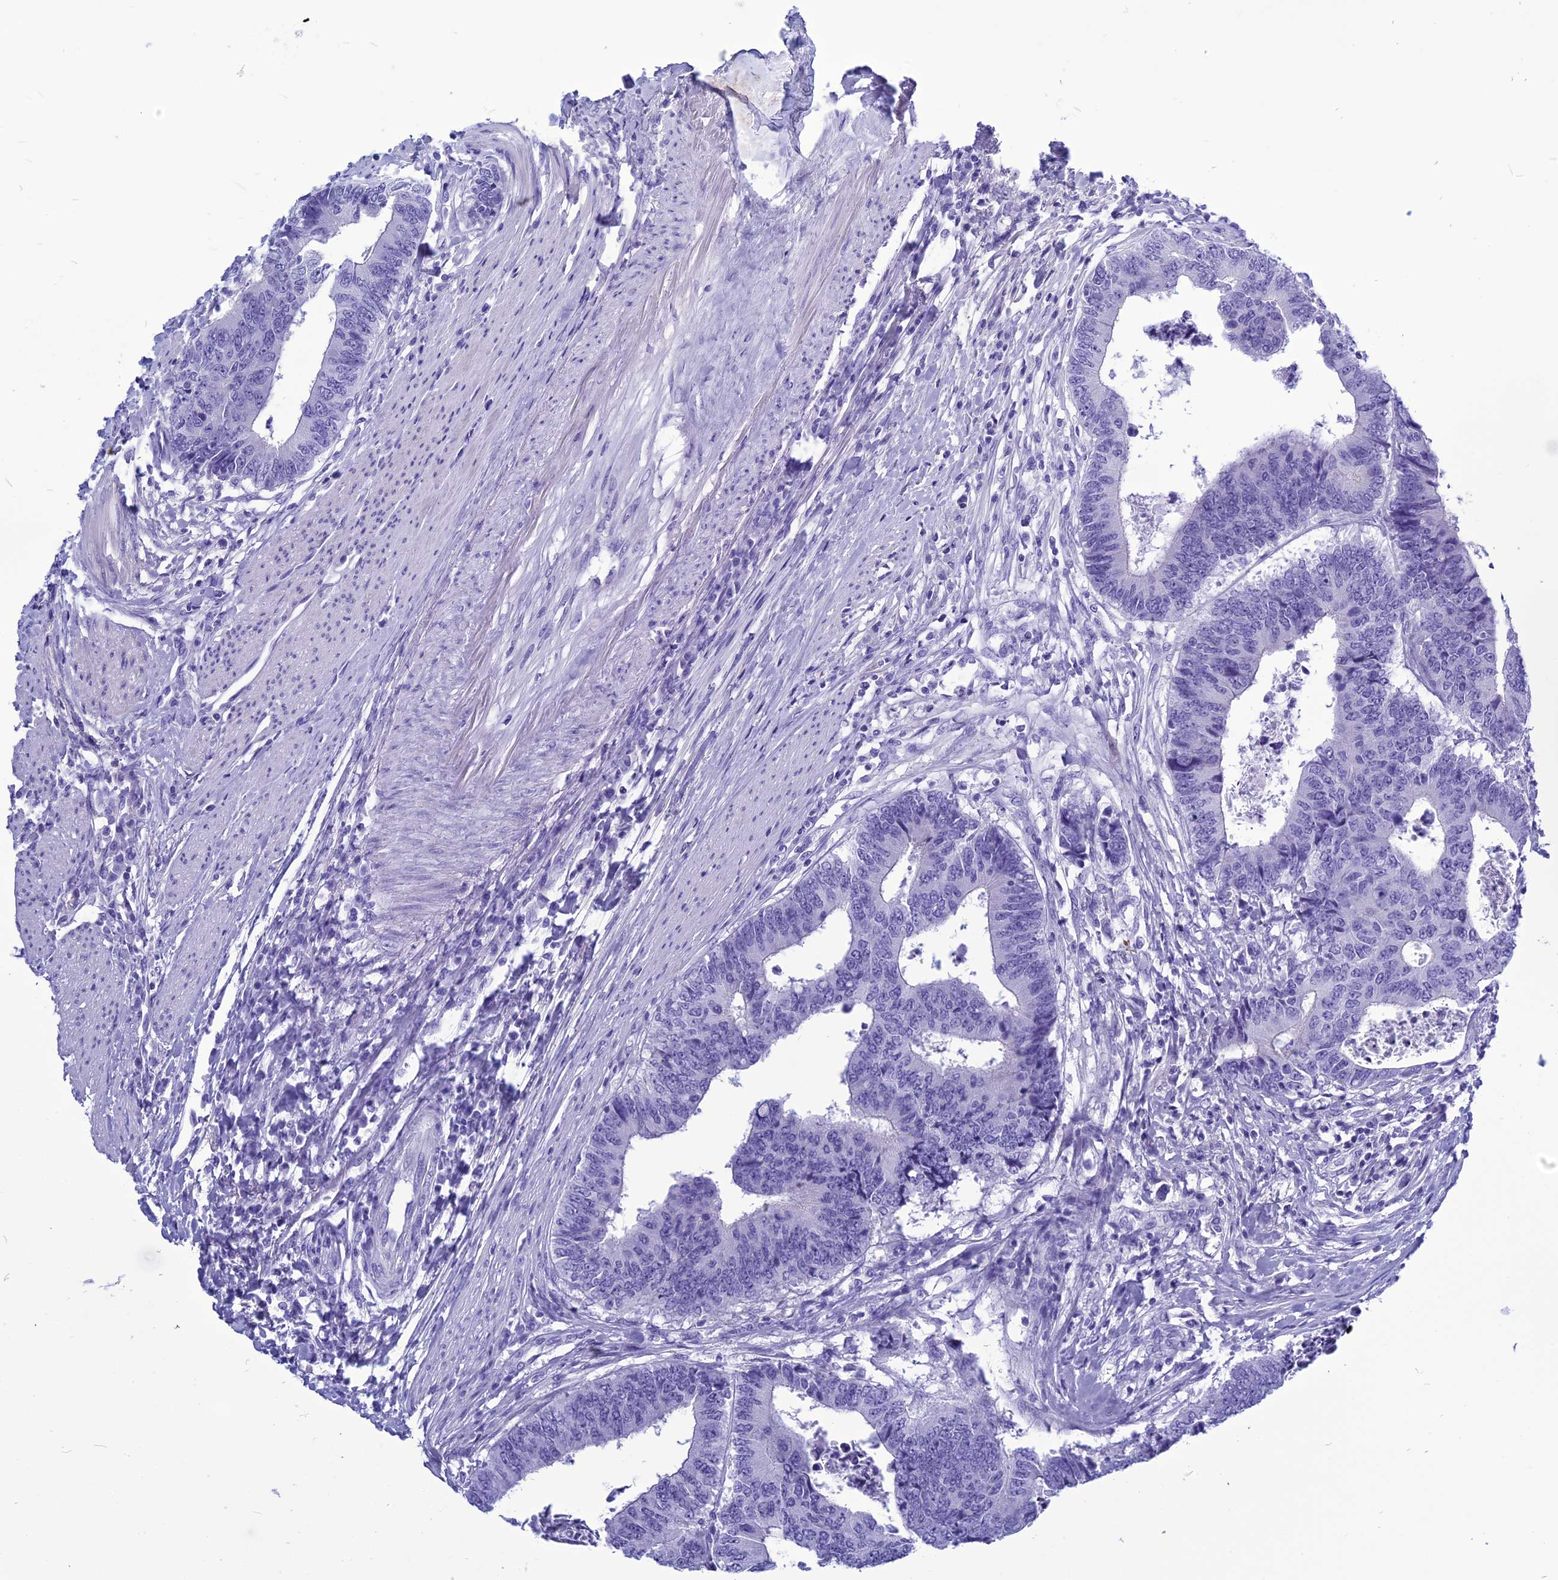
{"staining": {"intensity": "negative", "quantity": "none", "location": "none"}, "tissue": "colorectal cancer", "cell_type": "Tumor cells", "image_type": "cancer", "snomed": [{"axis": "morphology", "description": "Adenocarcinoma, NOS"}, {"axis": "topography", "description": "Rectum"}], "caption": "IHC histopathology image of neoplastic tissue: colorectal cancer (adenocarcinoma) stained with DAB (3,3'-diaminobenzidine) displays no significant protein expression in tumor cells.", "gene": "BBS2", "patient": {"sex": "male", "age": 84}}